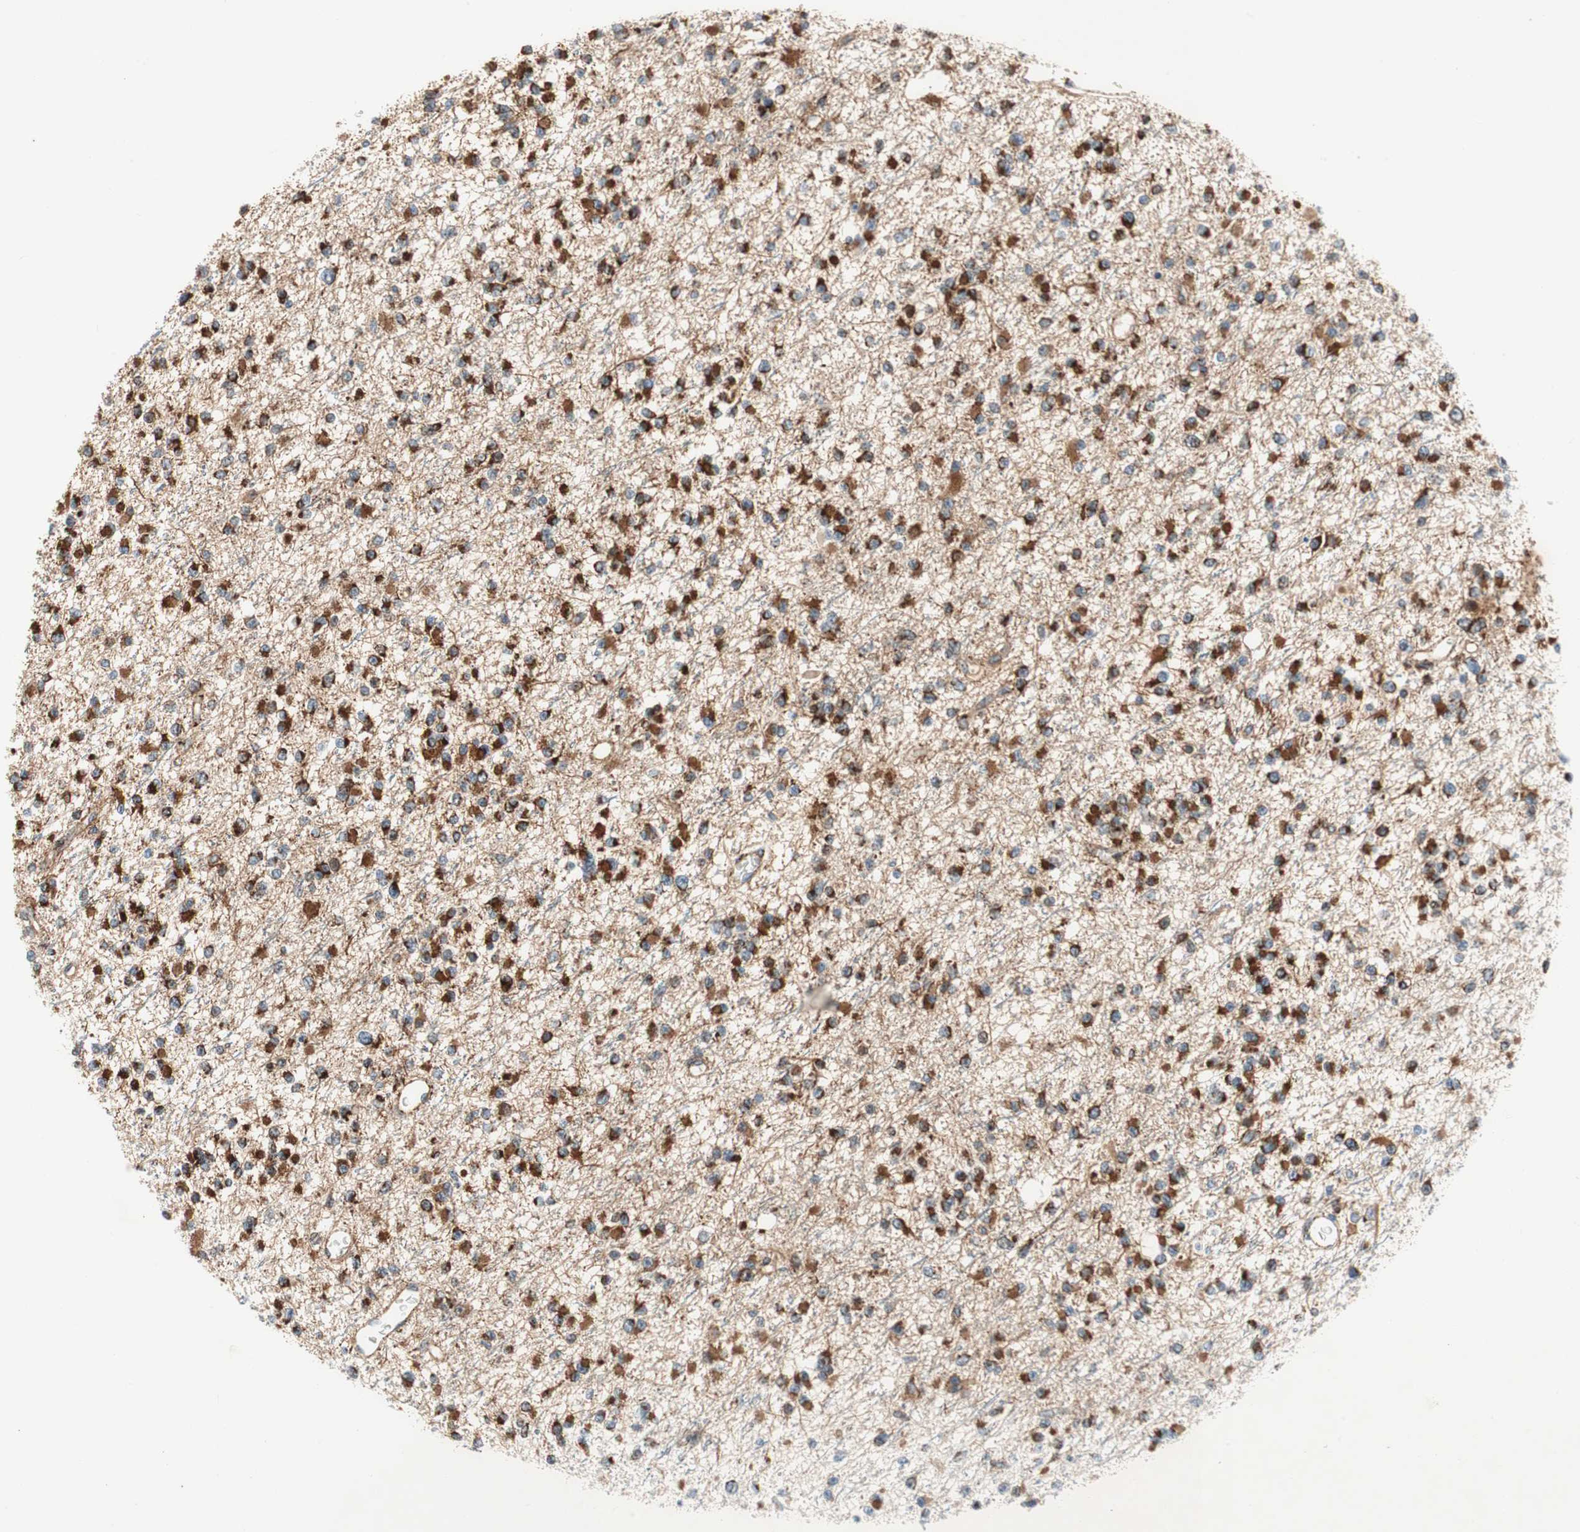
{"staining": {"intensity": "strong", "quantity": ">75%", "location": "cytoplasmic/membranous"}, "tissue": "glioma", "cell_type": "Tumor cells", "image_type": "cancer", "snomed": [{"axis": "morphology", "description": "Glioma, malignant, Low grade"}, {"axis": "topography", "description": "Brain"}], "caption": "Protein expression analysis of human glioma reveals strong cytoplasmic/membranous expression in about >75% of tumor cells.", "gene": "AKAP1", "patient": {"sex": "female", "age": 22}}